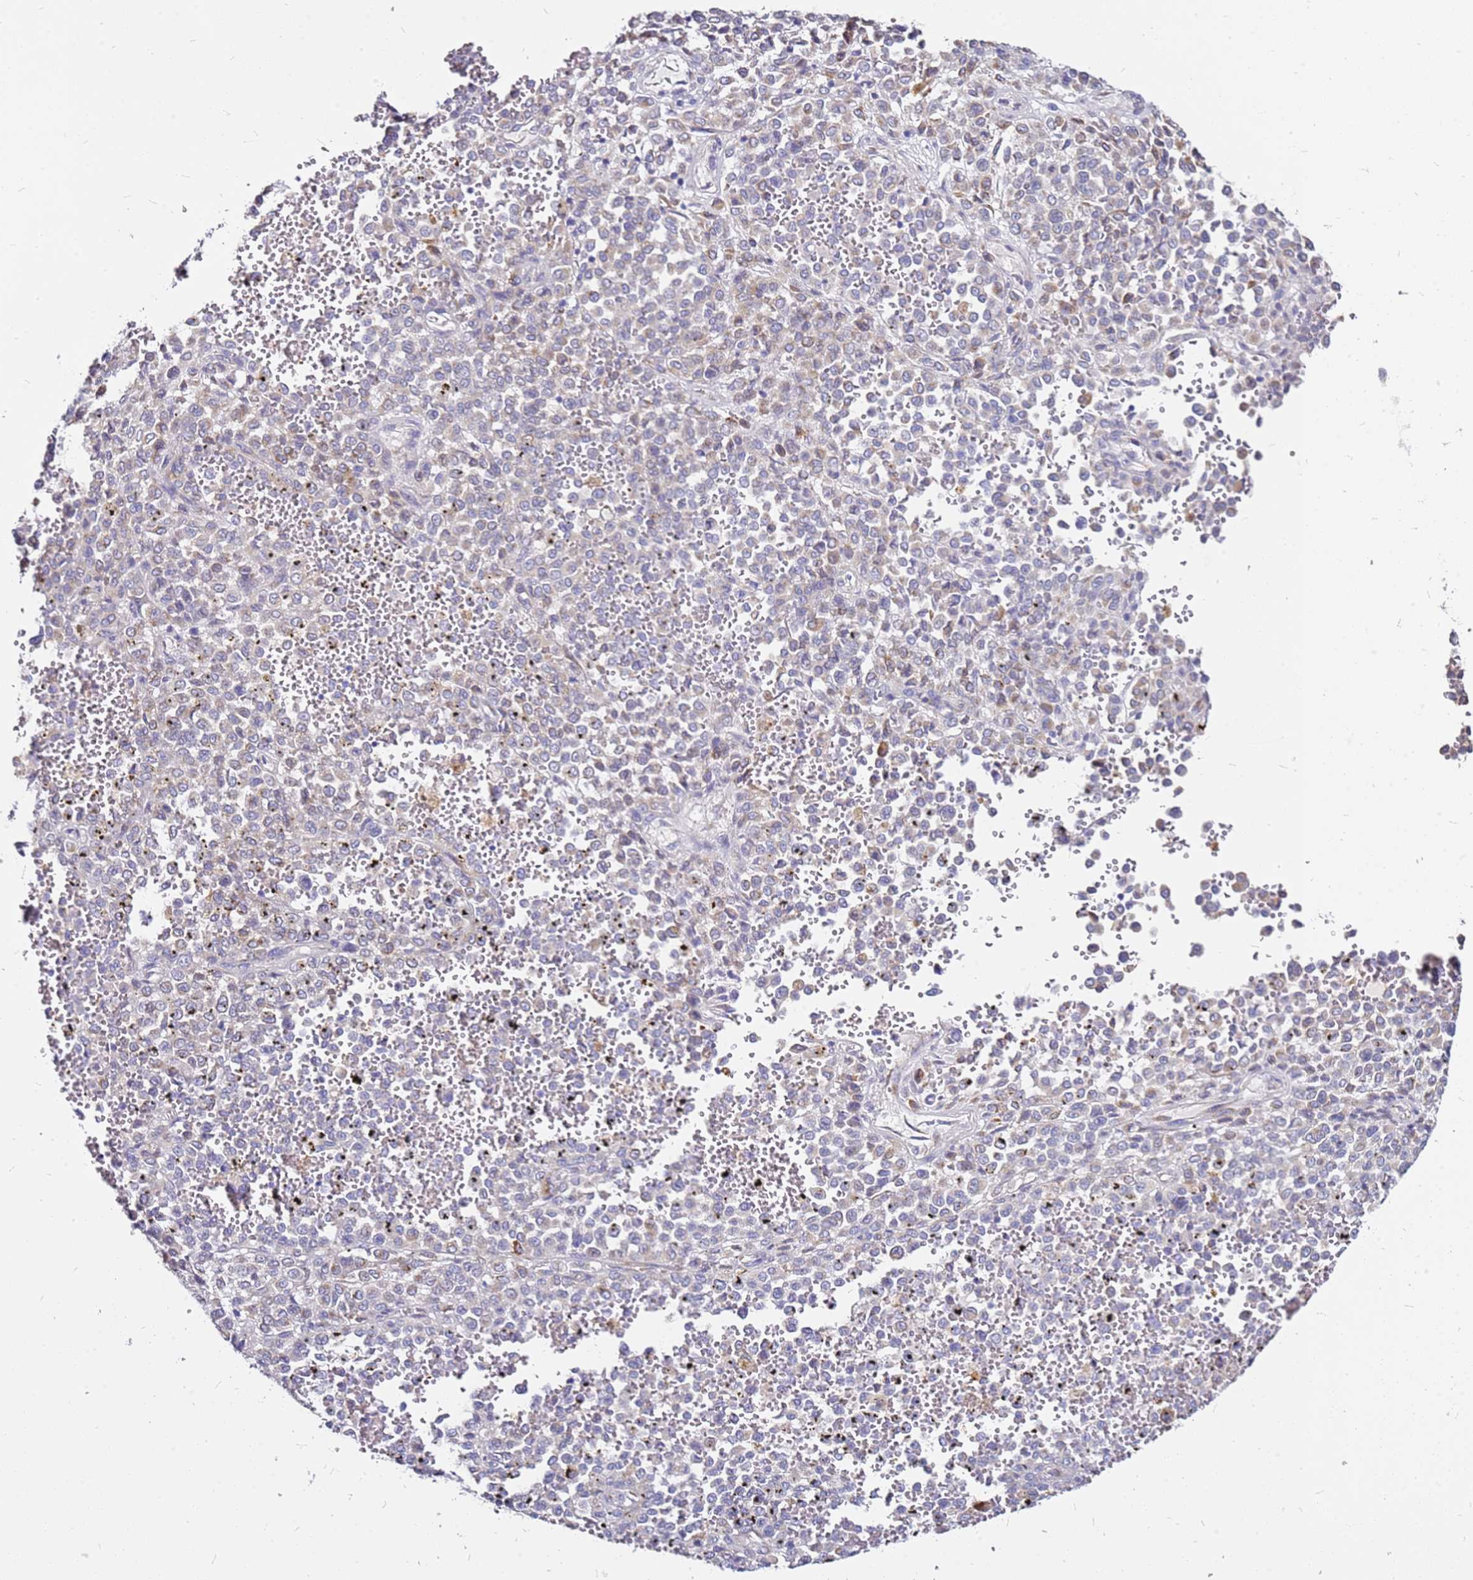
{"staining": {"intensity": "negative", "quantity": "none", "location": "none"}, "tissue": "melanoma", "cell_type": "Tumor cells", "image_type": "cancer", "snomed": [{"axis": "morphology", "description": "Malignant melanoma, Metastatic site"}, {"axis": "topography", "description": "Pancreas"}], "caption": "A histopathology image of human melanoma is negative for staining in tumor cells.", "gene": "CASD1", "patient": {"sex": "female", "age": 30}}